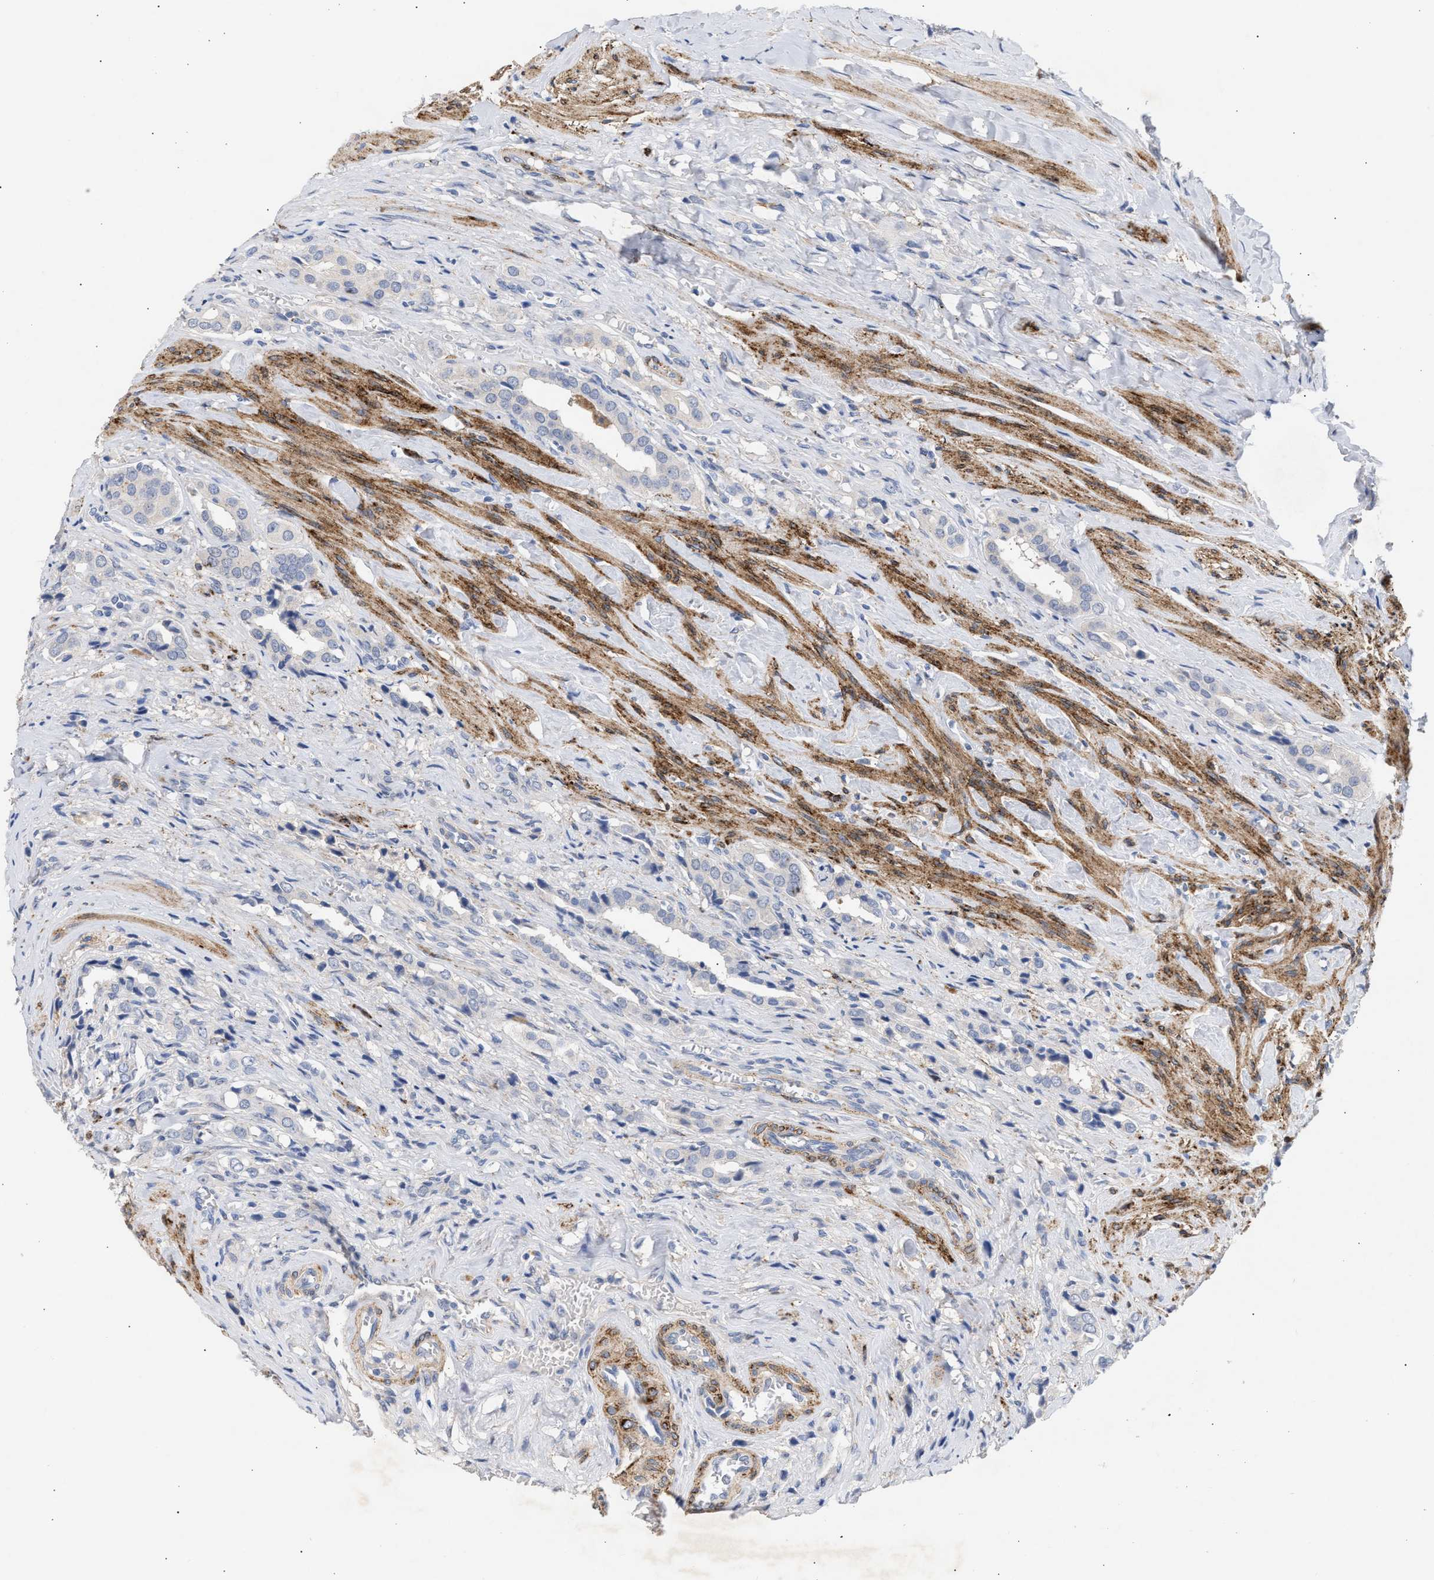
{"staining": {"intensity": "negative", "quantity": "none", "location": "none"}, "tissue": "prostate cancer", "cell_type": "Tumor cells", "image_type": "cancer", "snomed": [{"axis": "morphology", "description": "Adenocarcinoma, High grade"}, {"axis": "topography", "description": "Prostate"}], "caption": "Immunohistochemical staining of human prostate cancer demonstrates no significant positivity in tumor cells.", "gene": "SELENOM", "patient": {"sex": "male", "age": 52}}